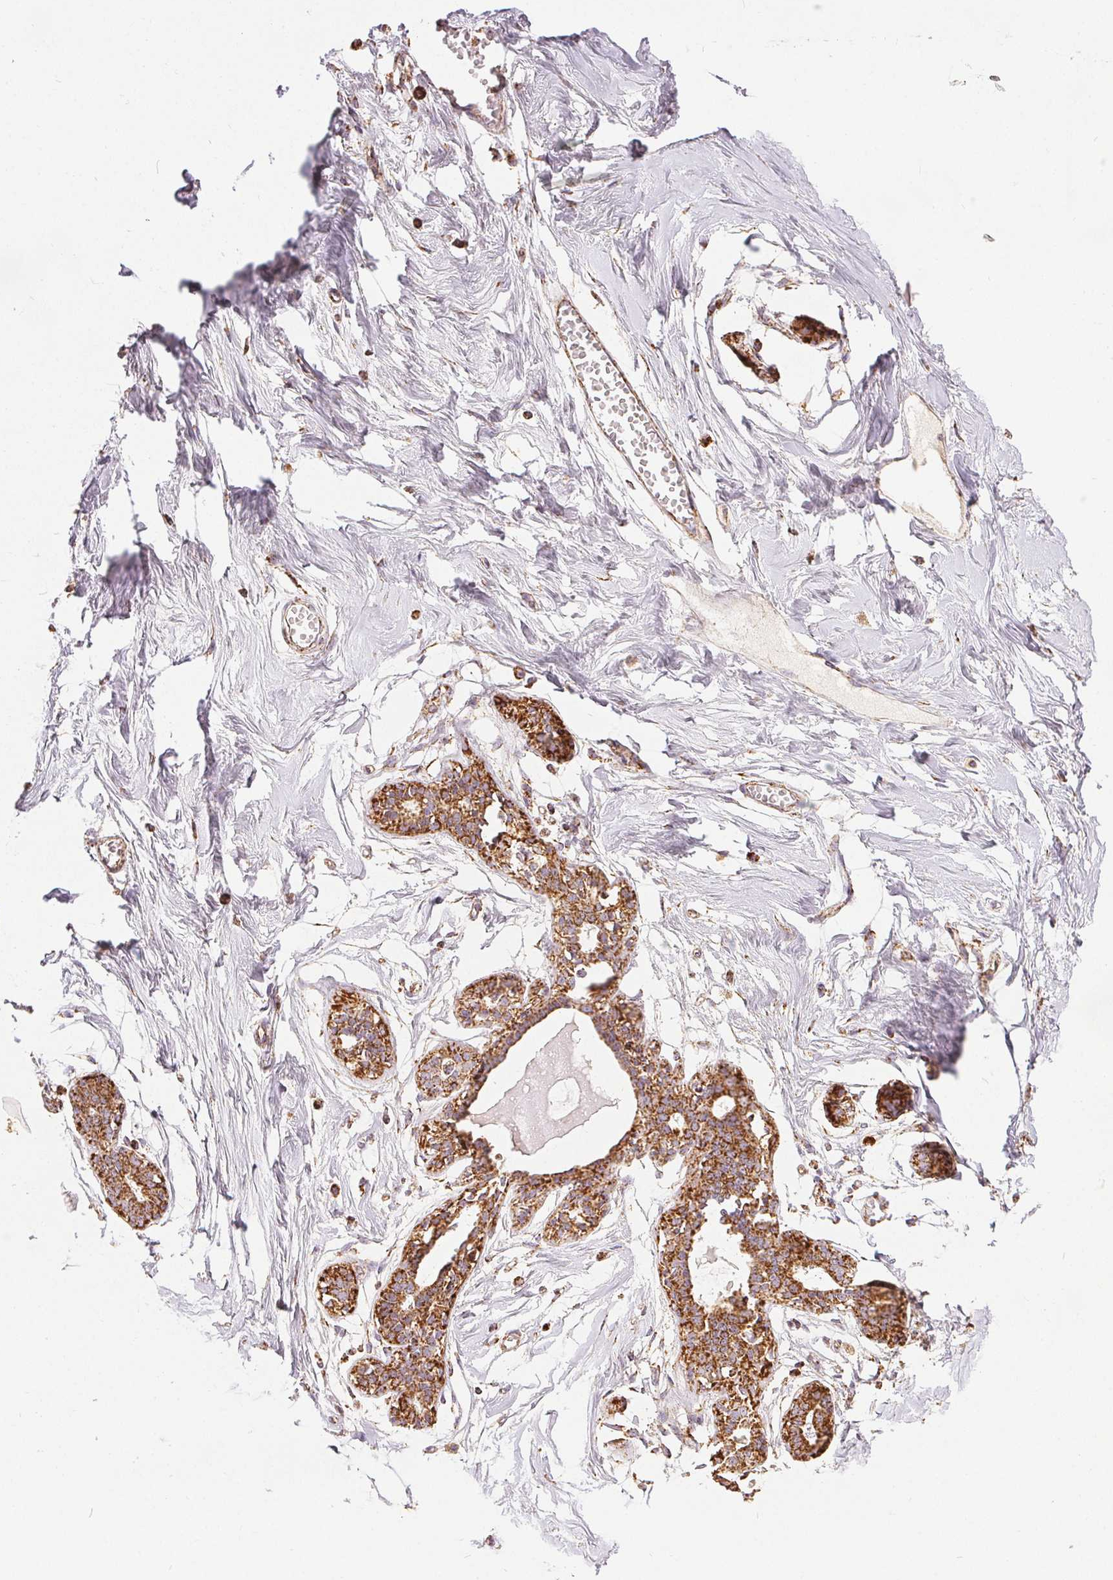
{"staining": {"intensity": "strong", "quantity": "25%-75%", "location": "cytoplasmic/membranous"}, "tissue": "breast", "cell_type": "Adipocytes", "image_type": "normal", "snomed": [{"axis": "morphology", "description": "Normal tissue, NOS"}, {"axis": "topography", "description": "Breast"}], "caption": "Immunohistochemistry (IHC) histopathology image of benign breast: breast stained using immunohistochemistry shows high levels of strong protein expression localized specifically in the cytoplasmic/membranous of adipocytes, appearing as a cytoplasmic/membranous brown color.", "gene": "SDHB", "patient": {"sex": "female", "age": 45}}